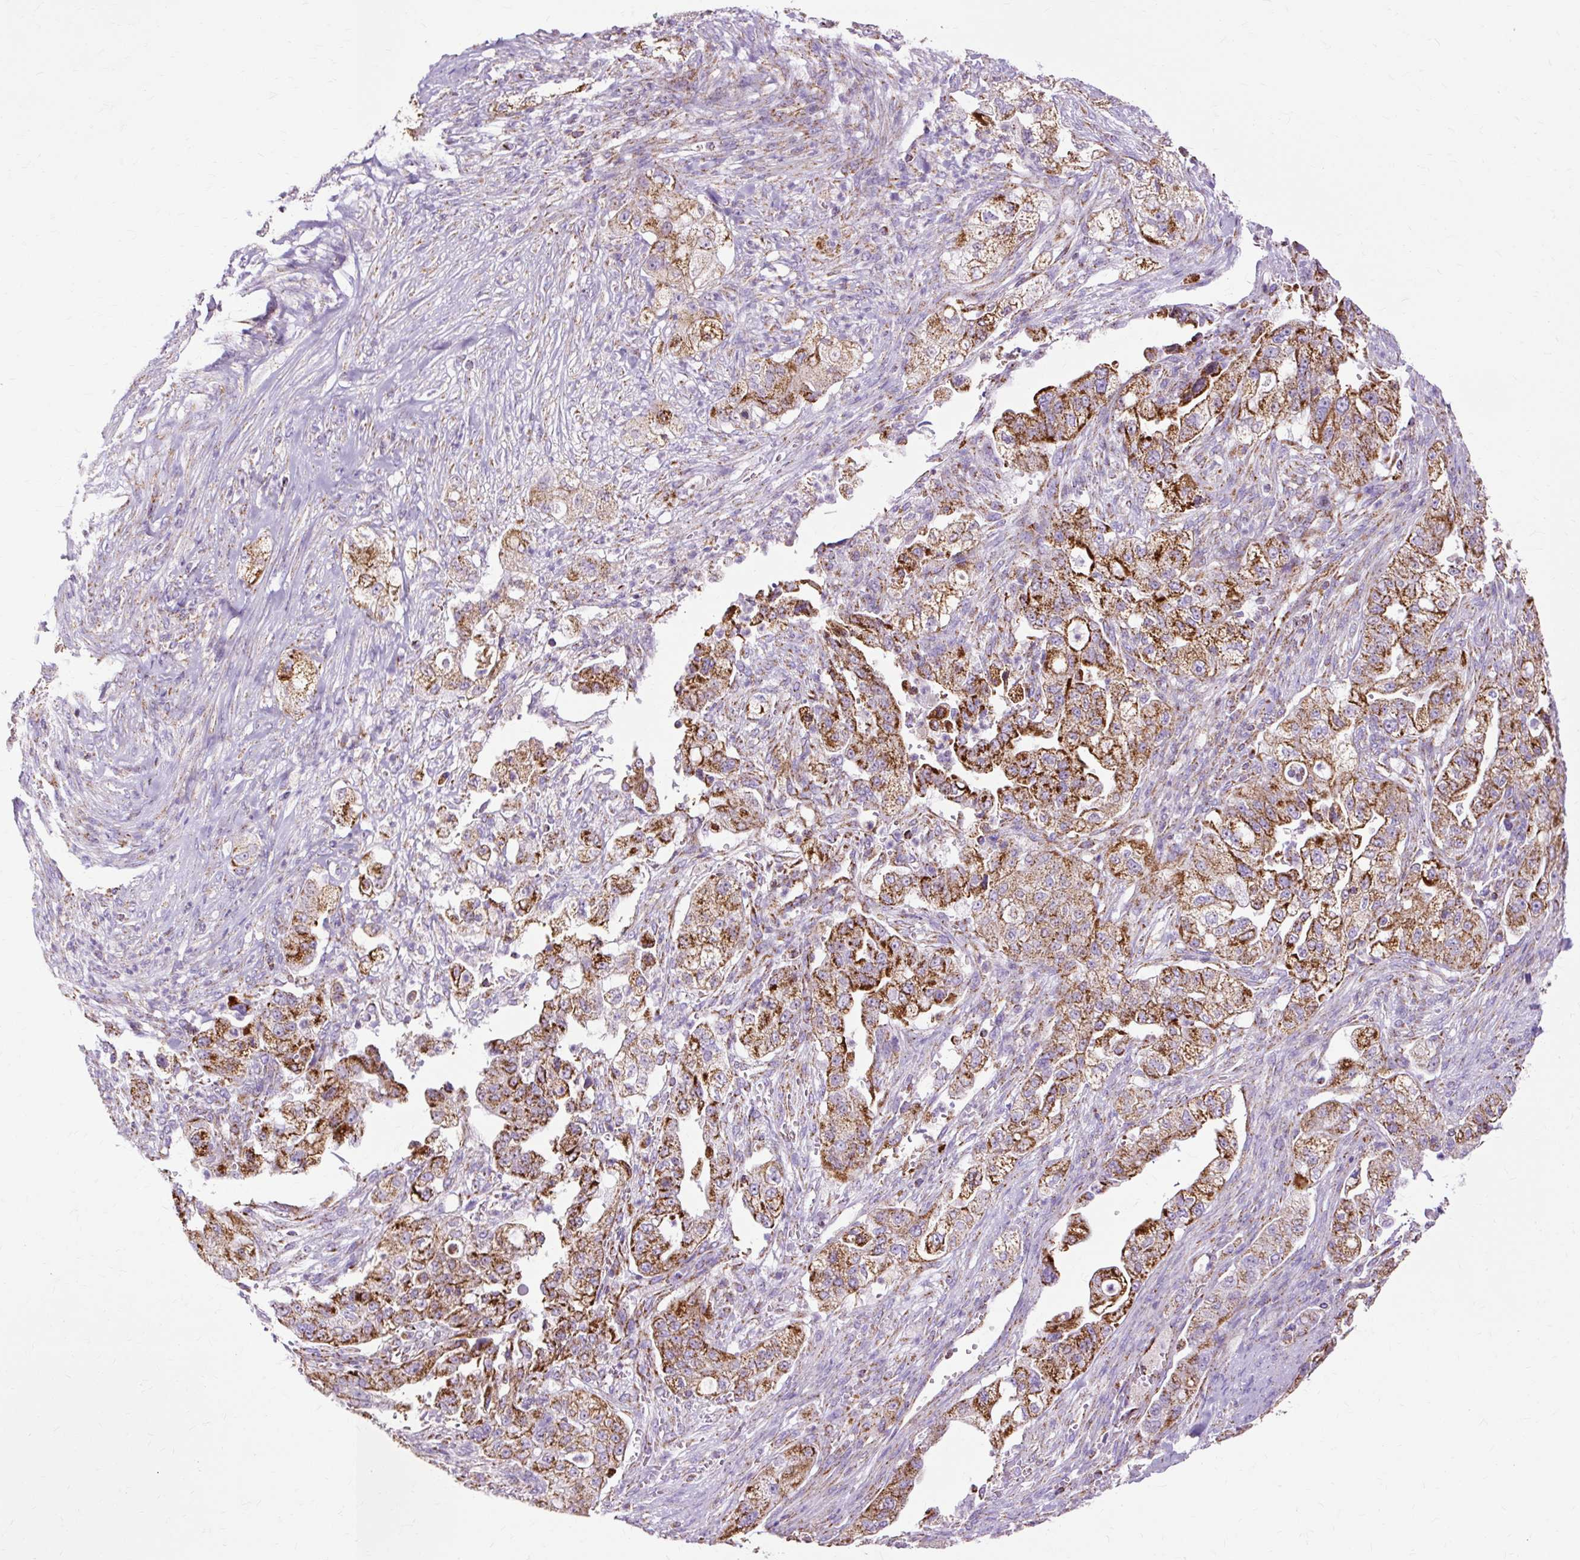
{"staining": {"intensity": "strong", "quantity": ">75%", "location": "cytoplasmic/membranous"}, "tissue": "pancreatic cancer", "cell_type": "Tumor cells", "image_type": "cancer", "snomed": [{"axis": "morphology", "description": "Adenocarcinoma, NOS"}, {"axis": "topography", "description": "Pancreas"}], "caption": "Pancreatic adenocarcinoma was stained to show a protein in brown. There is high levels of strong cytoplasmic/membranous expression in about >75% of tumor cells. (DAB IHC with brightfield microscopy, high magnification).", "gene": "DLAT", "patient": {"sex": "female", "age": 78}}